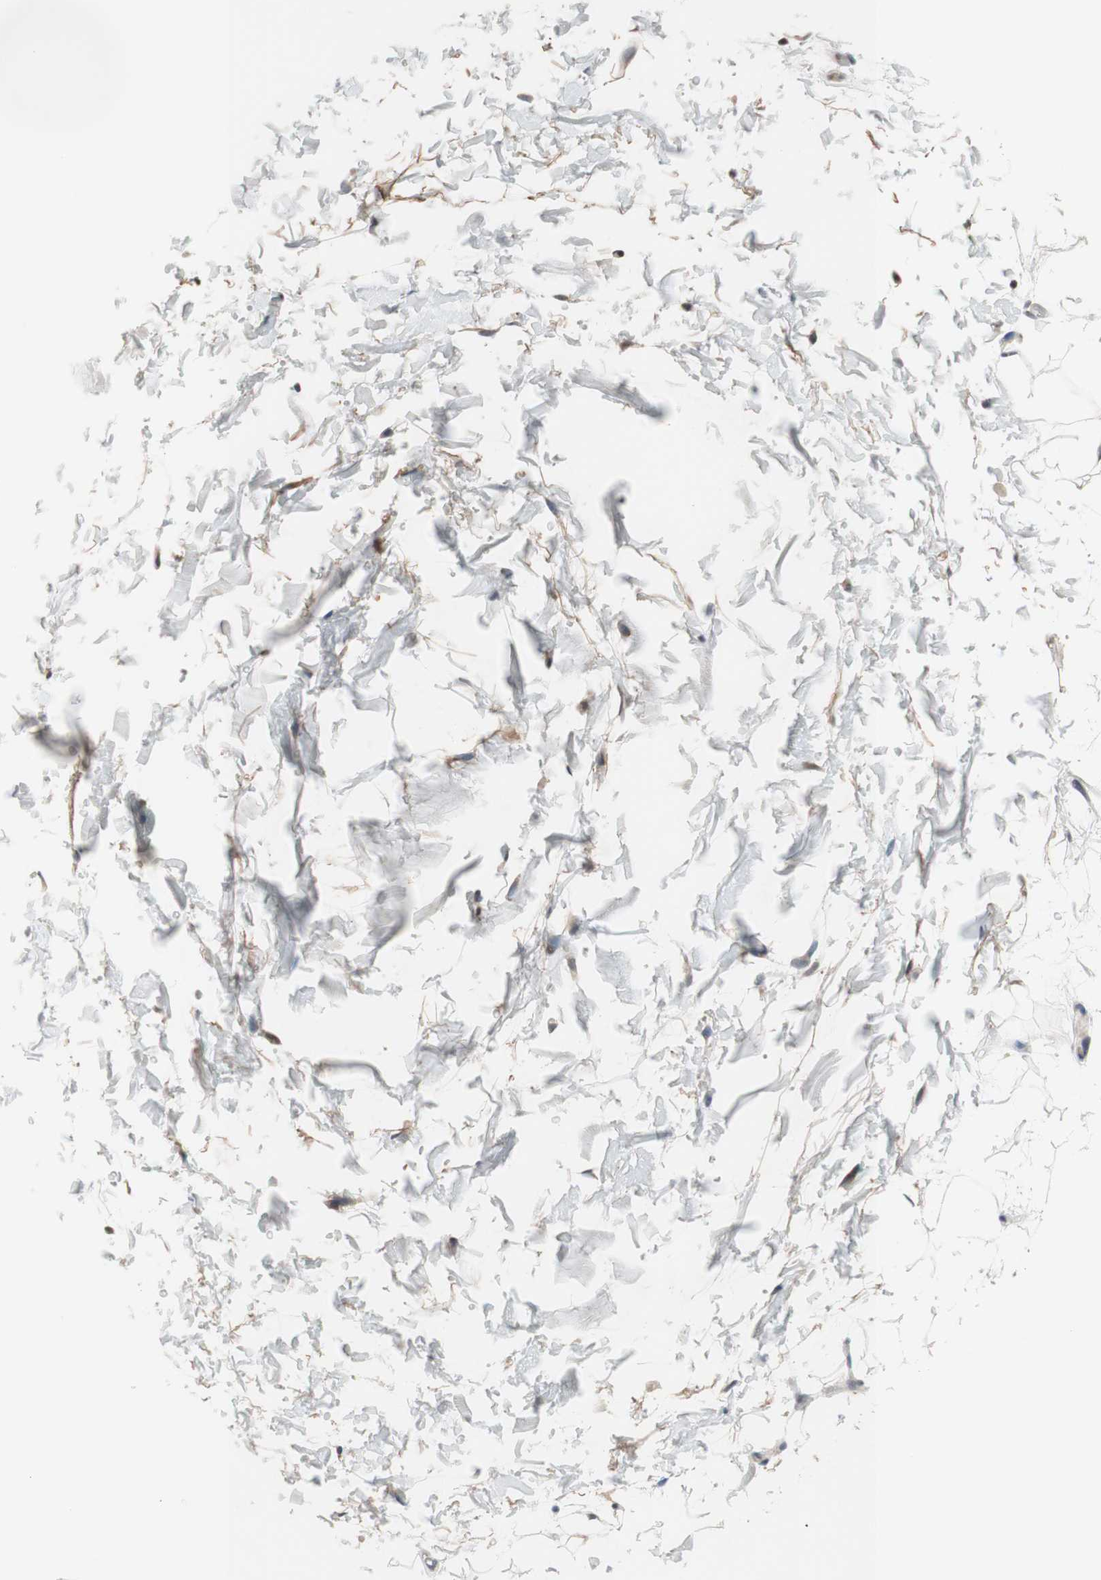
{"staining": {"intensity": "moderate", "quantity": "<25%", "location": "cytoplasmic/membranous"}, "tissue": "adipose tissue", "cell_type": "Adipocytes", "image_type": "normal", "snomed": [{"axis": "morphology", "description": "Normal tissue, NOS"}, {"axis": "topography", "description": "Soft tissue"}], "caption": "Normal adipose tissue exhibits moderate cytoplasmic/membranous staining in approximately <25% of adipocytes The staining was performed using DAB (3,3'-diaminobenzidine), with brown indicating positive protein expression. Nuclei are stained blue with hematoxylin..", "gene": "CD55", "patient": {"sex": "male", "age": 72}}